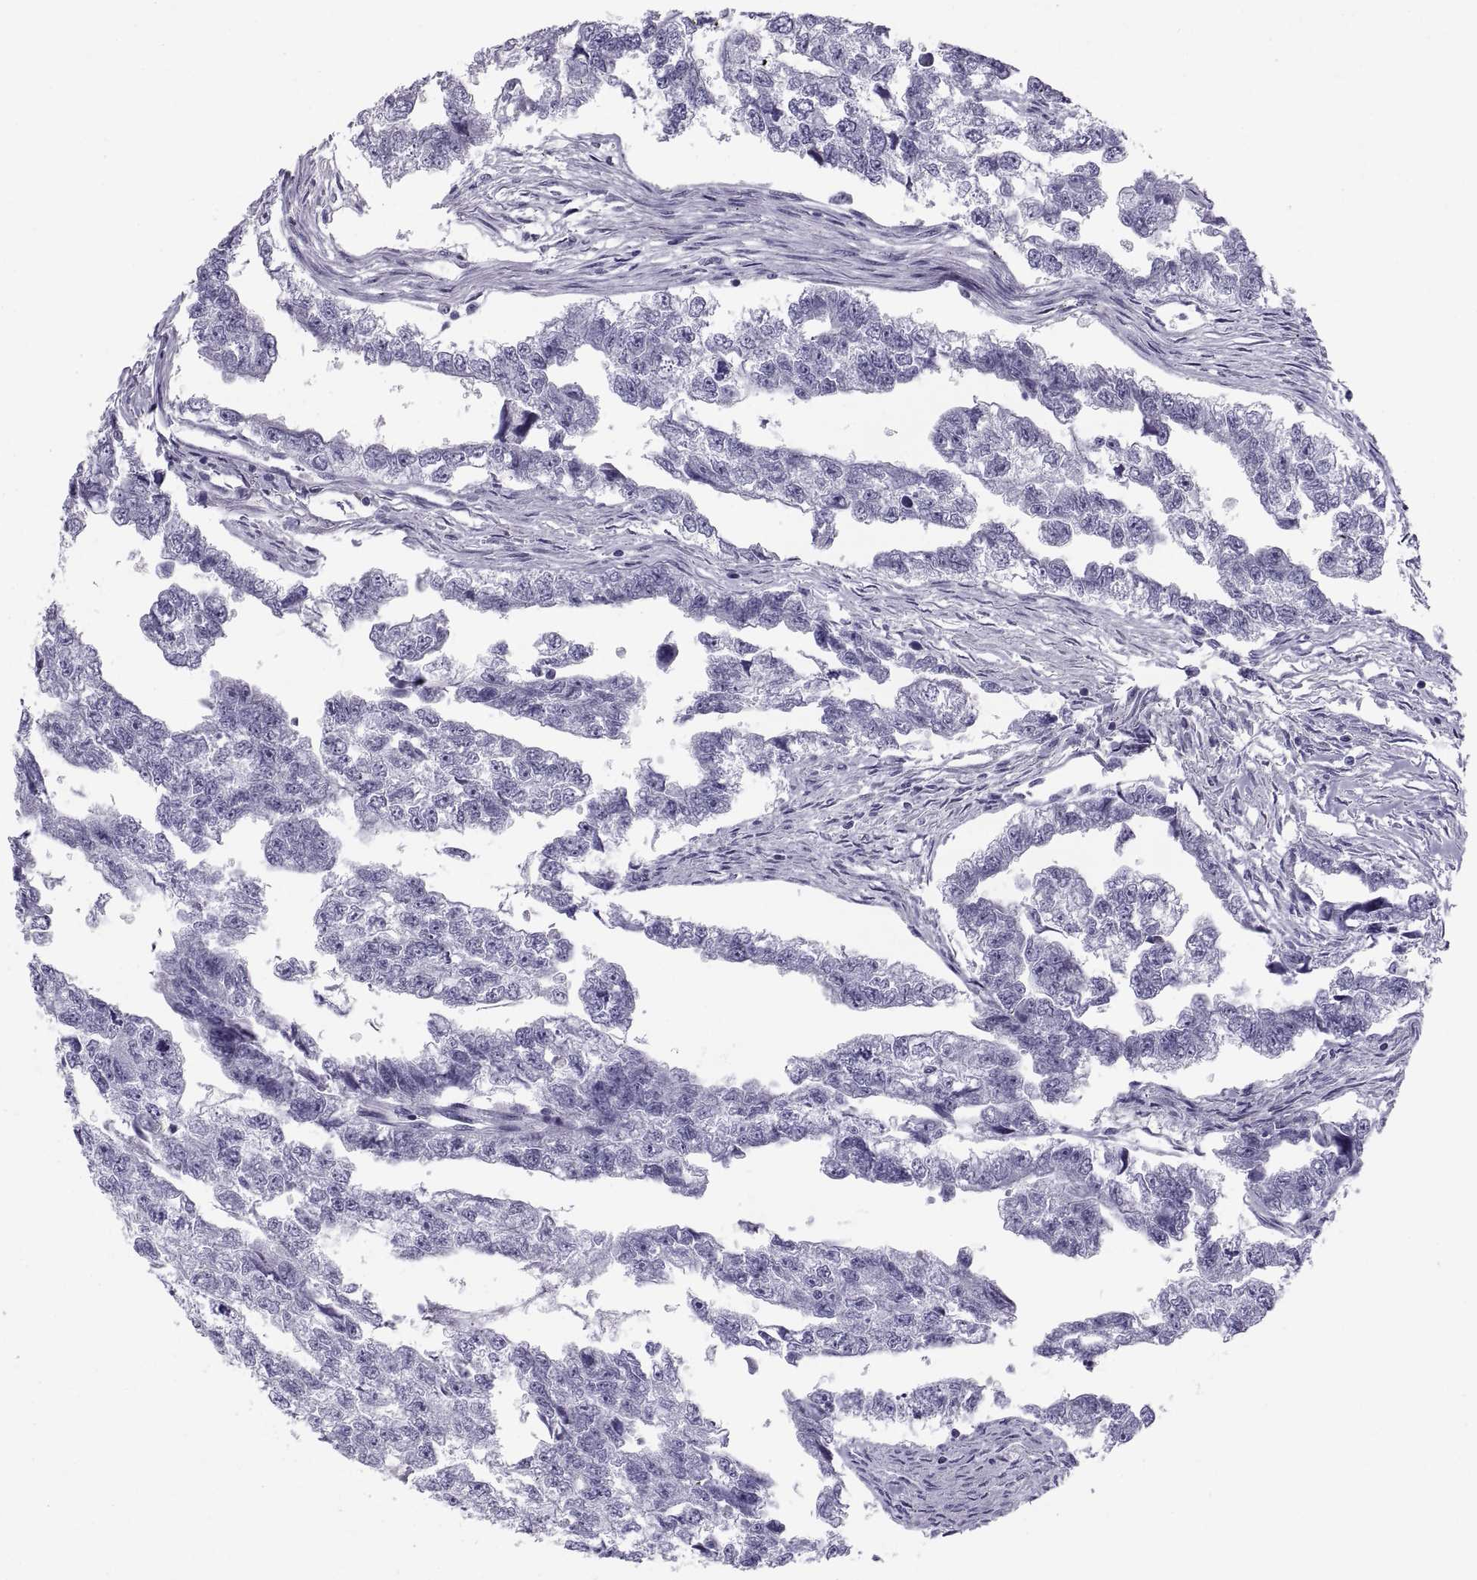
{"staining": {"intensity": "negative", "quantity": "none", "location": "none"}, "tissue": "testis cancer", "cell_type": "Tumor cells", "image_type": "cancer", "snomed": [{"axis": "morphology", "description": "Carcinoma, Embryonal, NOS"}, {"axis": "morphology", "description": "Teratoma, malignant, NOS"}, {"axis": "topography", "description": "Testis"}], "caption": "Tumor cells are negative for brown protein staining in testis malignant teratoma. (Immunohistochemistry (ihc), brightfield microscopy, high magnification).", "gene": "CT47A10", "patient": {"sex": "male", "age": 44}}